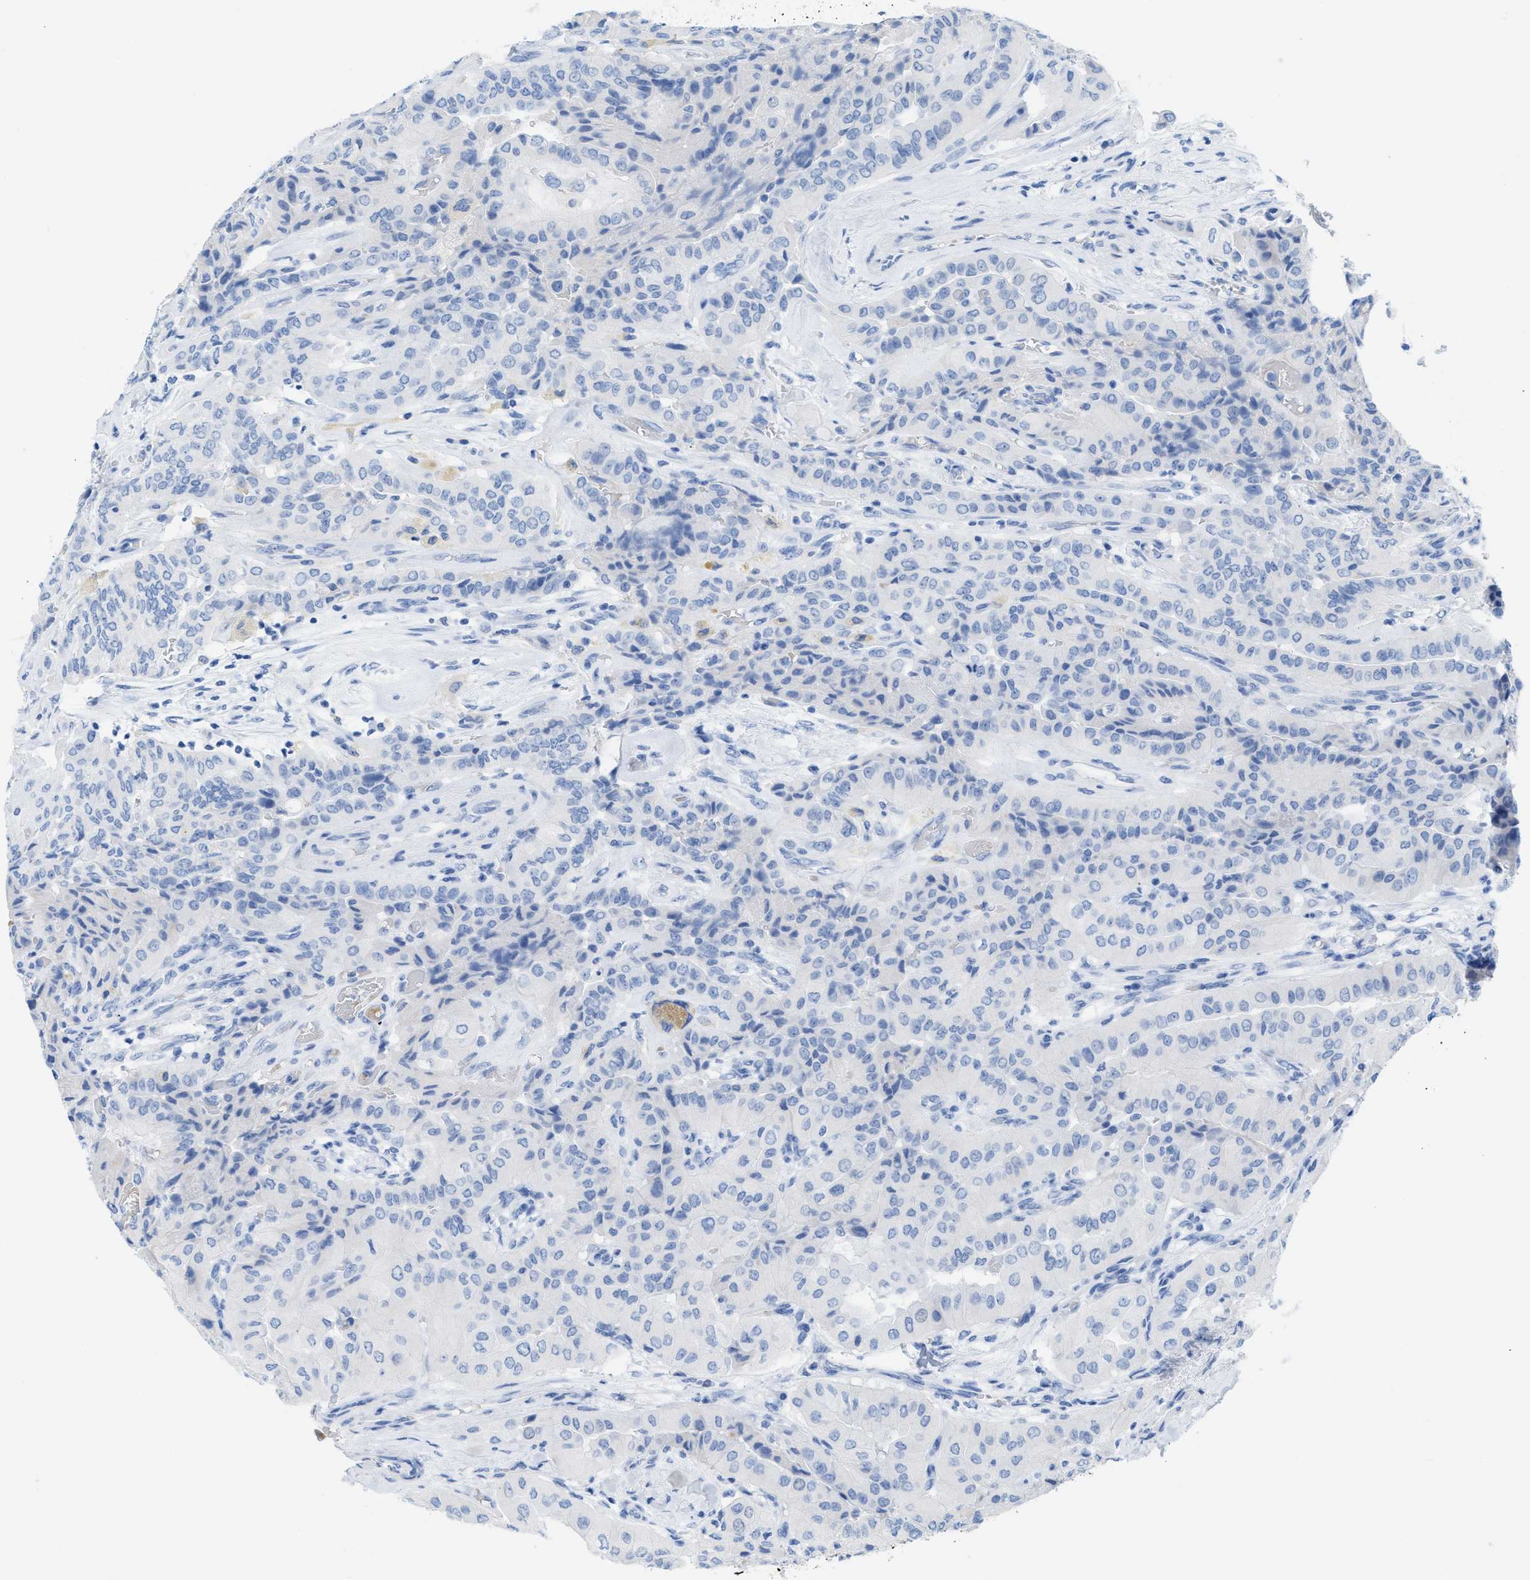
{"staining": {"intensity": "negative", "quantity": "none", "location": "none"}, "tissue": "thyroid cancer", "cell_type": "Tumor cells", "image_type": "cancer", "snomed": [{"axis": "morphology", "description": "Papillary adenocarcinoma, NOS"}, {"axis": "topography", "description": "Thyroid gland"}], "caption": "IHC image of neoplastic tissue: thyroid cancer (papillary adenocarcinoma) stained with DAB (3,3'-diaminobenzidine) shows no significant protein staining in tumor cells.", "gene": "ANKFN1", "patient": {"sex": "female", "age": 59}}